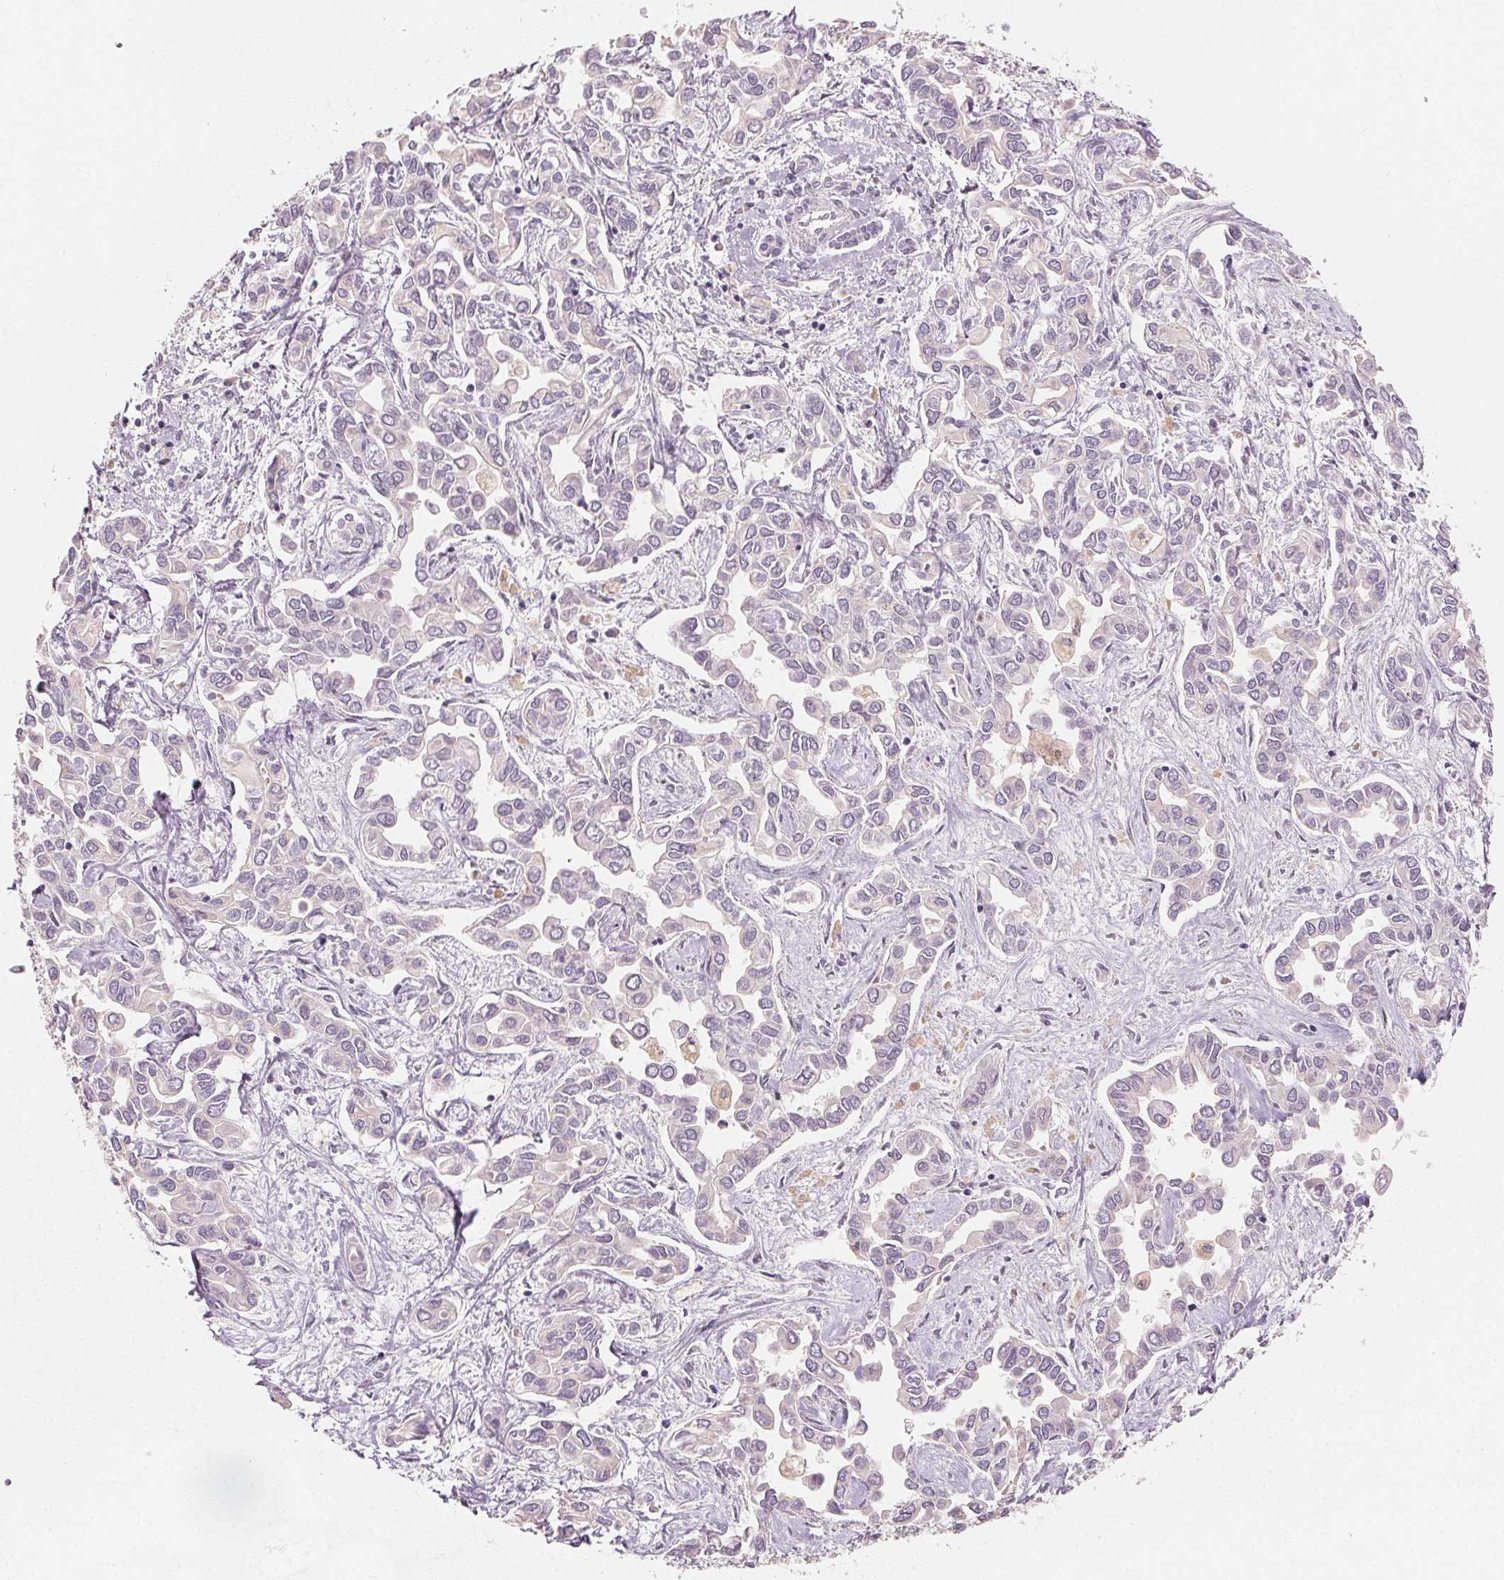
{"staining": {"intensity": "negative", "quantity": "none", "location": "none"}, "tissue": "liver cancer", "cell_type": "Tumor cells", "image_type": "cancer", "snomed": [{"axis": "morphology", "description": "Cholangiocarcinoma"}, {"axis": "topography", "description": "Liver"}], "caption": "Micrograph shows no significant protein staining in tumor cells of cholangiocarcinoma (liver).", "gene": "AFM", "patient": {"sex": "female", "age": 64}}